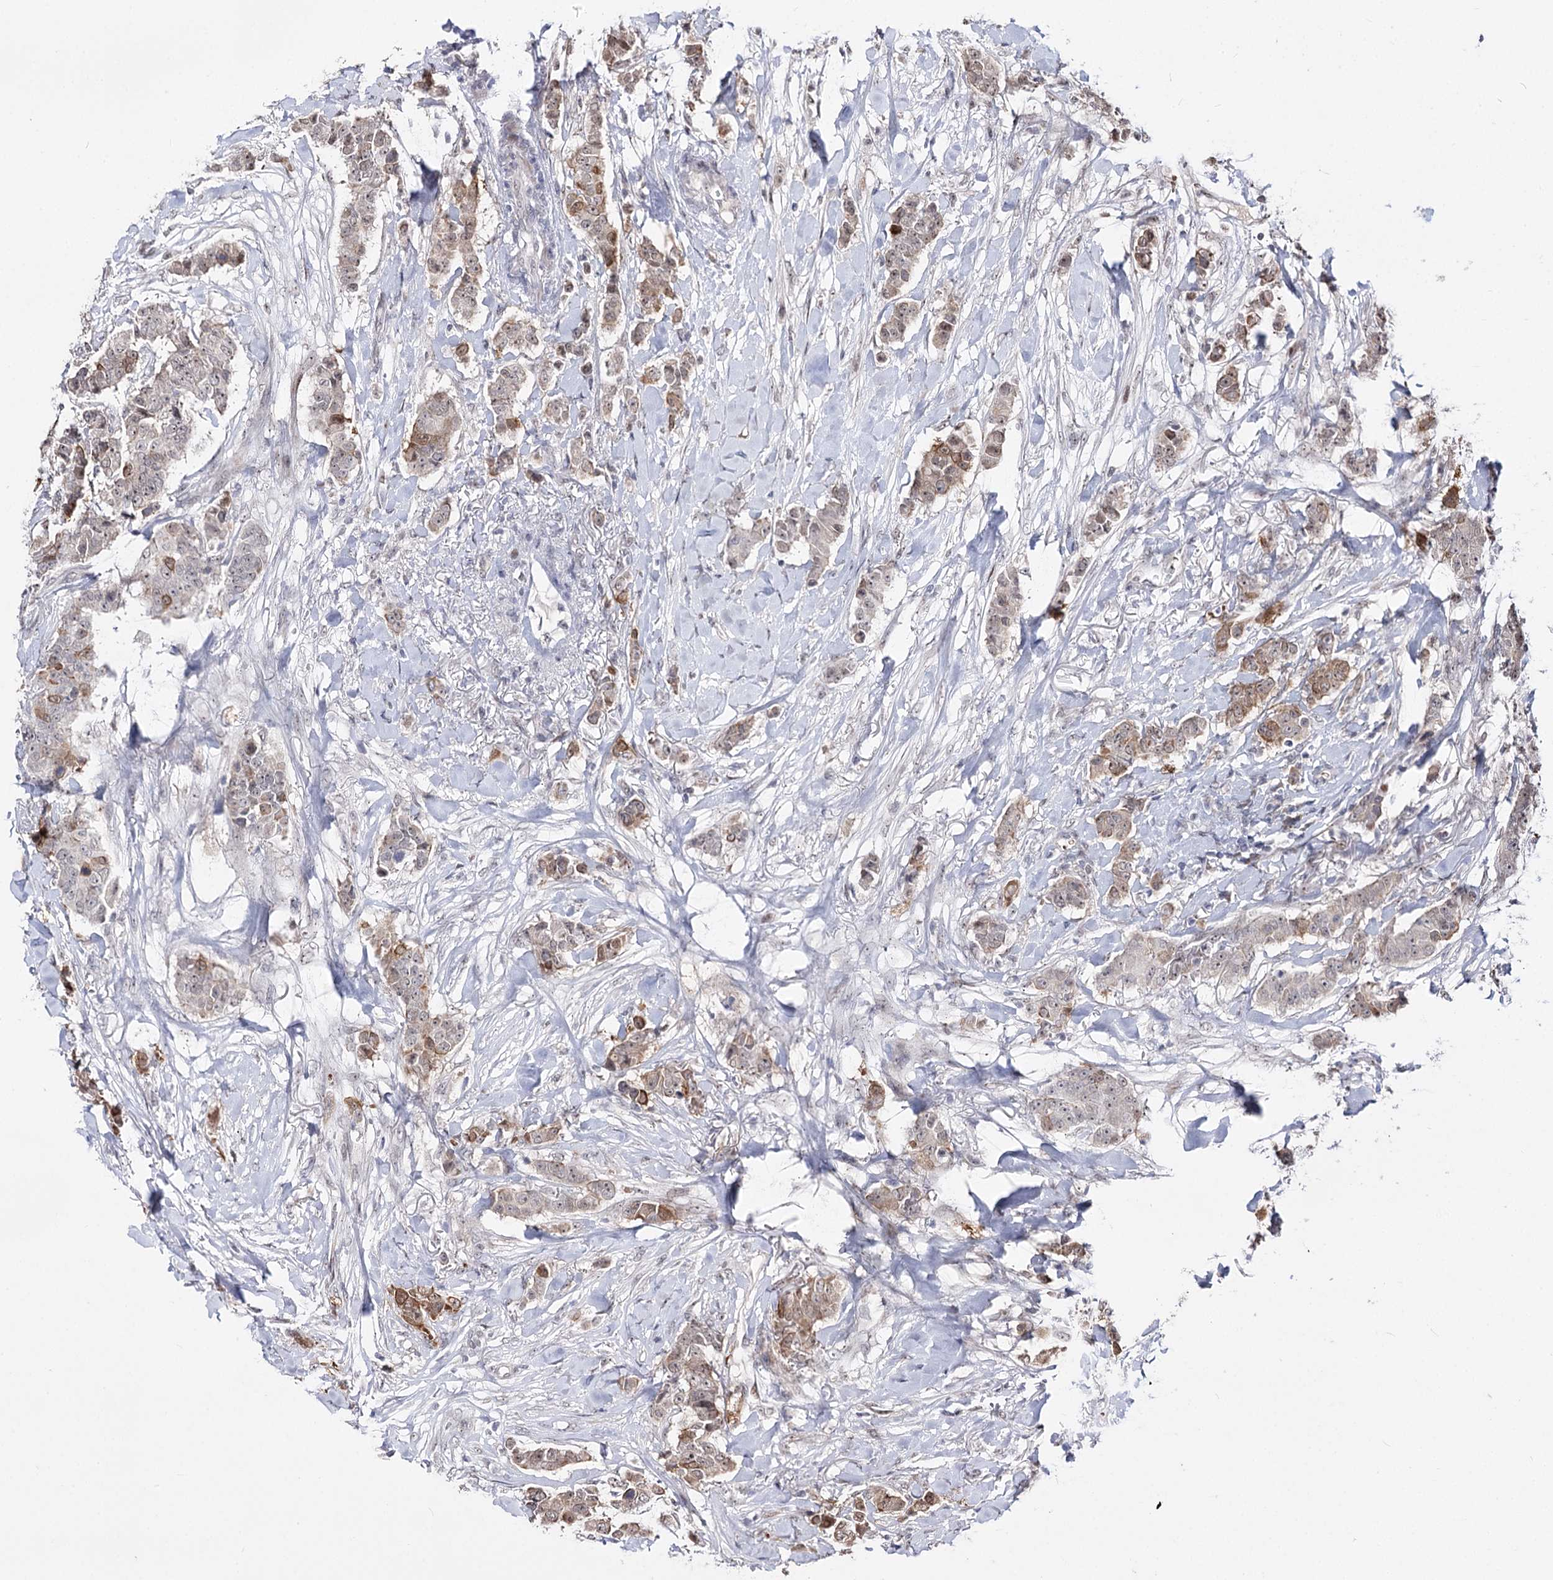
{"staining": {"intensity": "moderate", "quantity": ">75%", "location": "cytoplasmic/membranous,nuclear"}, "tissue": "breast cancer", "cell_type": "Tumor cells", "image_type": "cancer", "snomed": [{"axis": "morphology", "description": "Duct carcinoma"}, {"axis": "topography", "description": "Breast"}], "caption": "Brown immunohistochemical staining in breast cancer (intraductal carcinoma) shows moderate cytoplasmic/membranous and nuclear positivity in approximately >75% of tumor cells. (Brightfield microscopy of DAB IHC at high magnification).", "gene": "STOX1", "patient": {"sex": "female", "age": 40}}